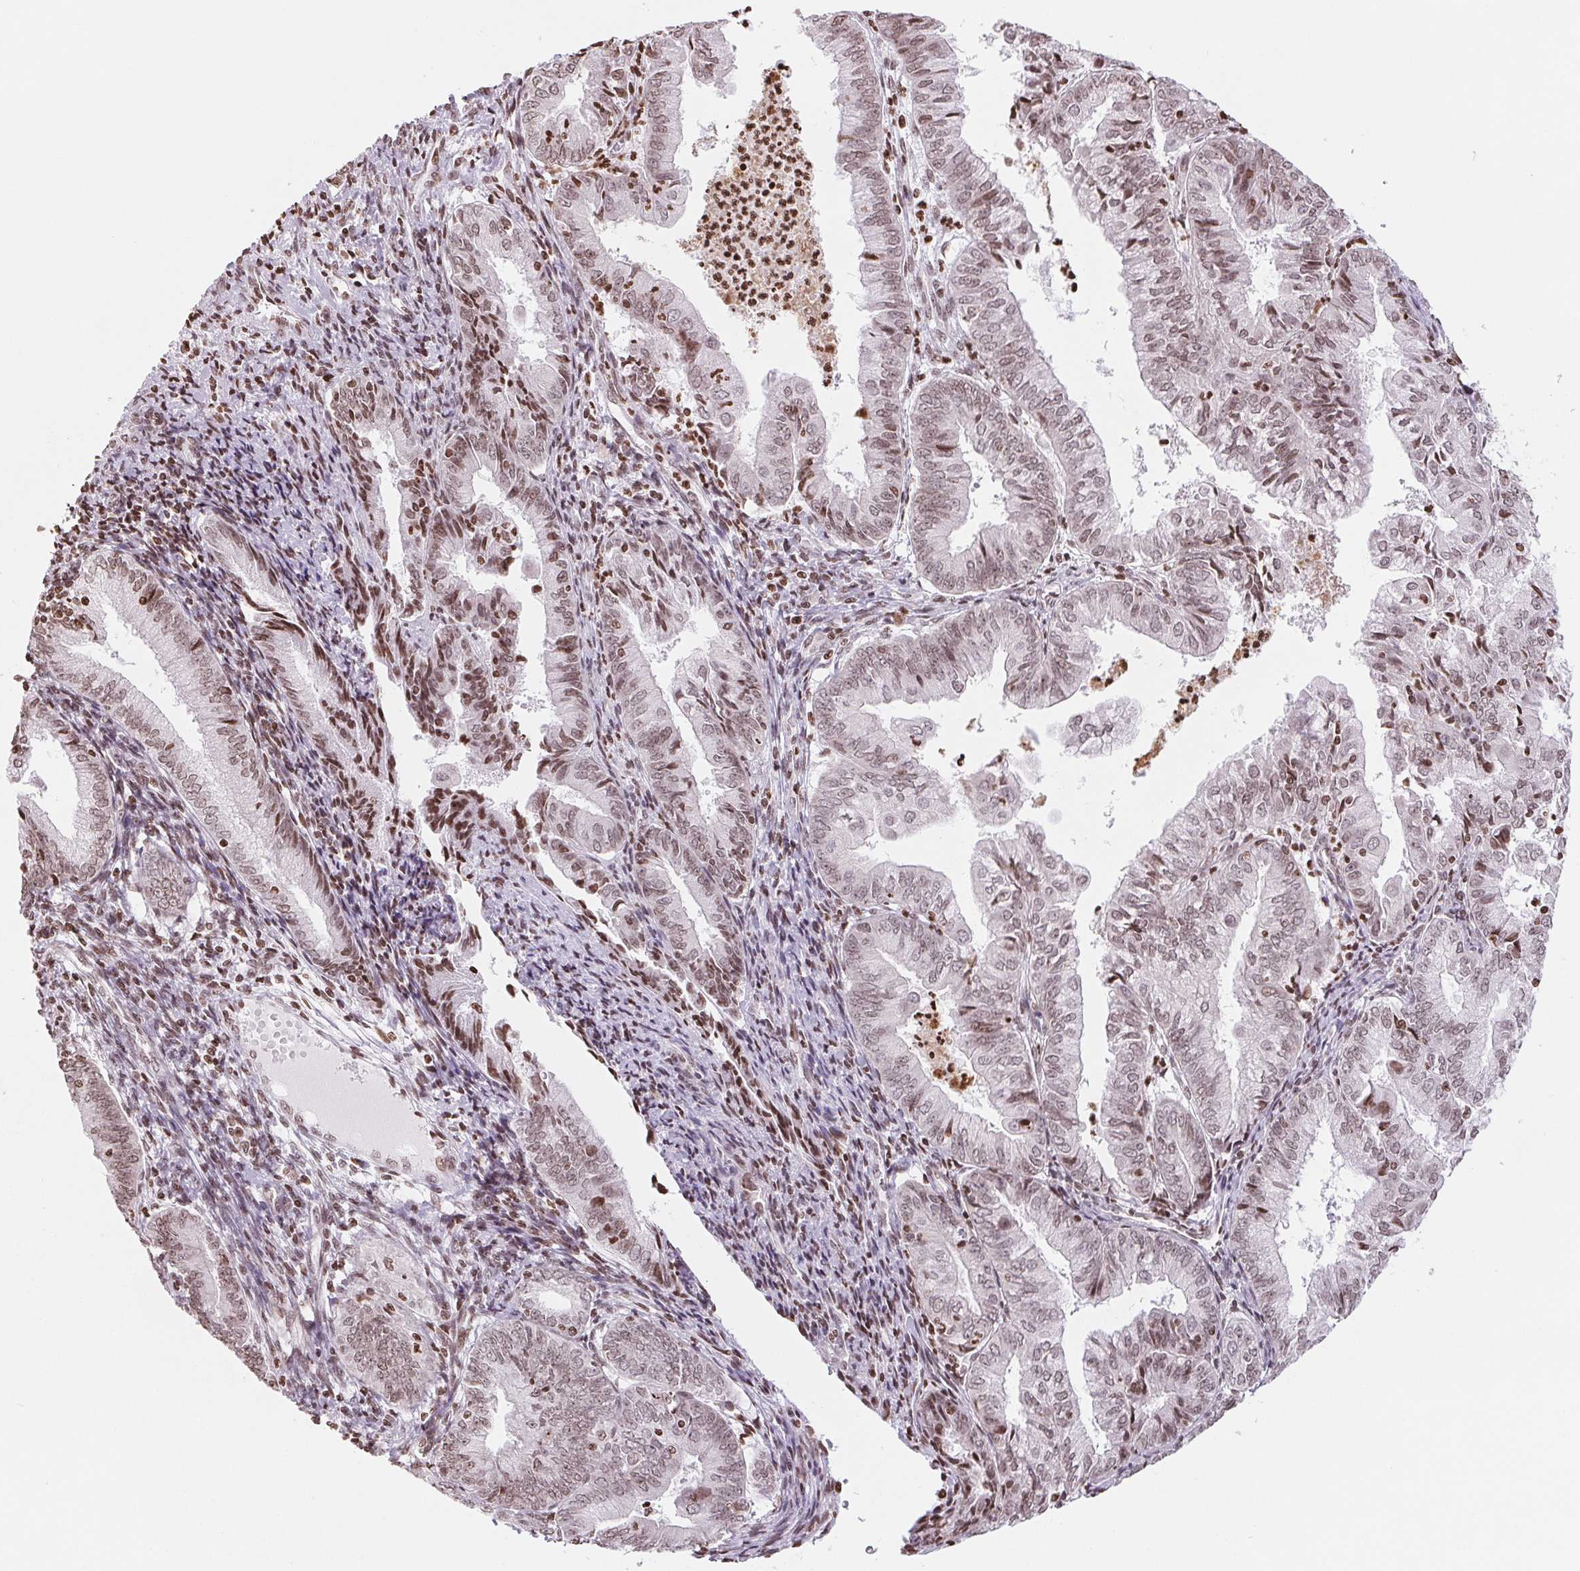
{"staining": {"intensity": "weak", "quantity": ">75%", "location": "cytoplasmic/membranous,nuclear"}, "tissue": "endometrial cancer", "cell_type": "Tumor cells", "image_type": "cancer", "snomed": [{"axis": "morphology", "description": "Adenocarcinoma, NOS"}, {"axis": "topography", "description": "Endometrium"}], "caption": "This is an image of immunohistochemistry (IHC) staining of endometrial cancer, which shows weak positivity in the cytoplasmic/membranous and nuclear of tumor cells.", "gene": "SMIM12", "patient": {"sex": "female", "age": 55}}